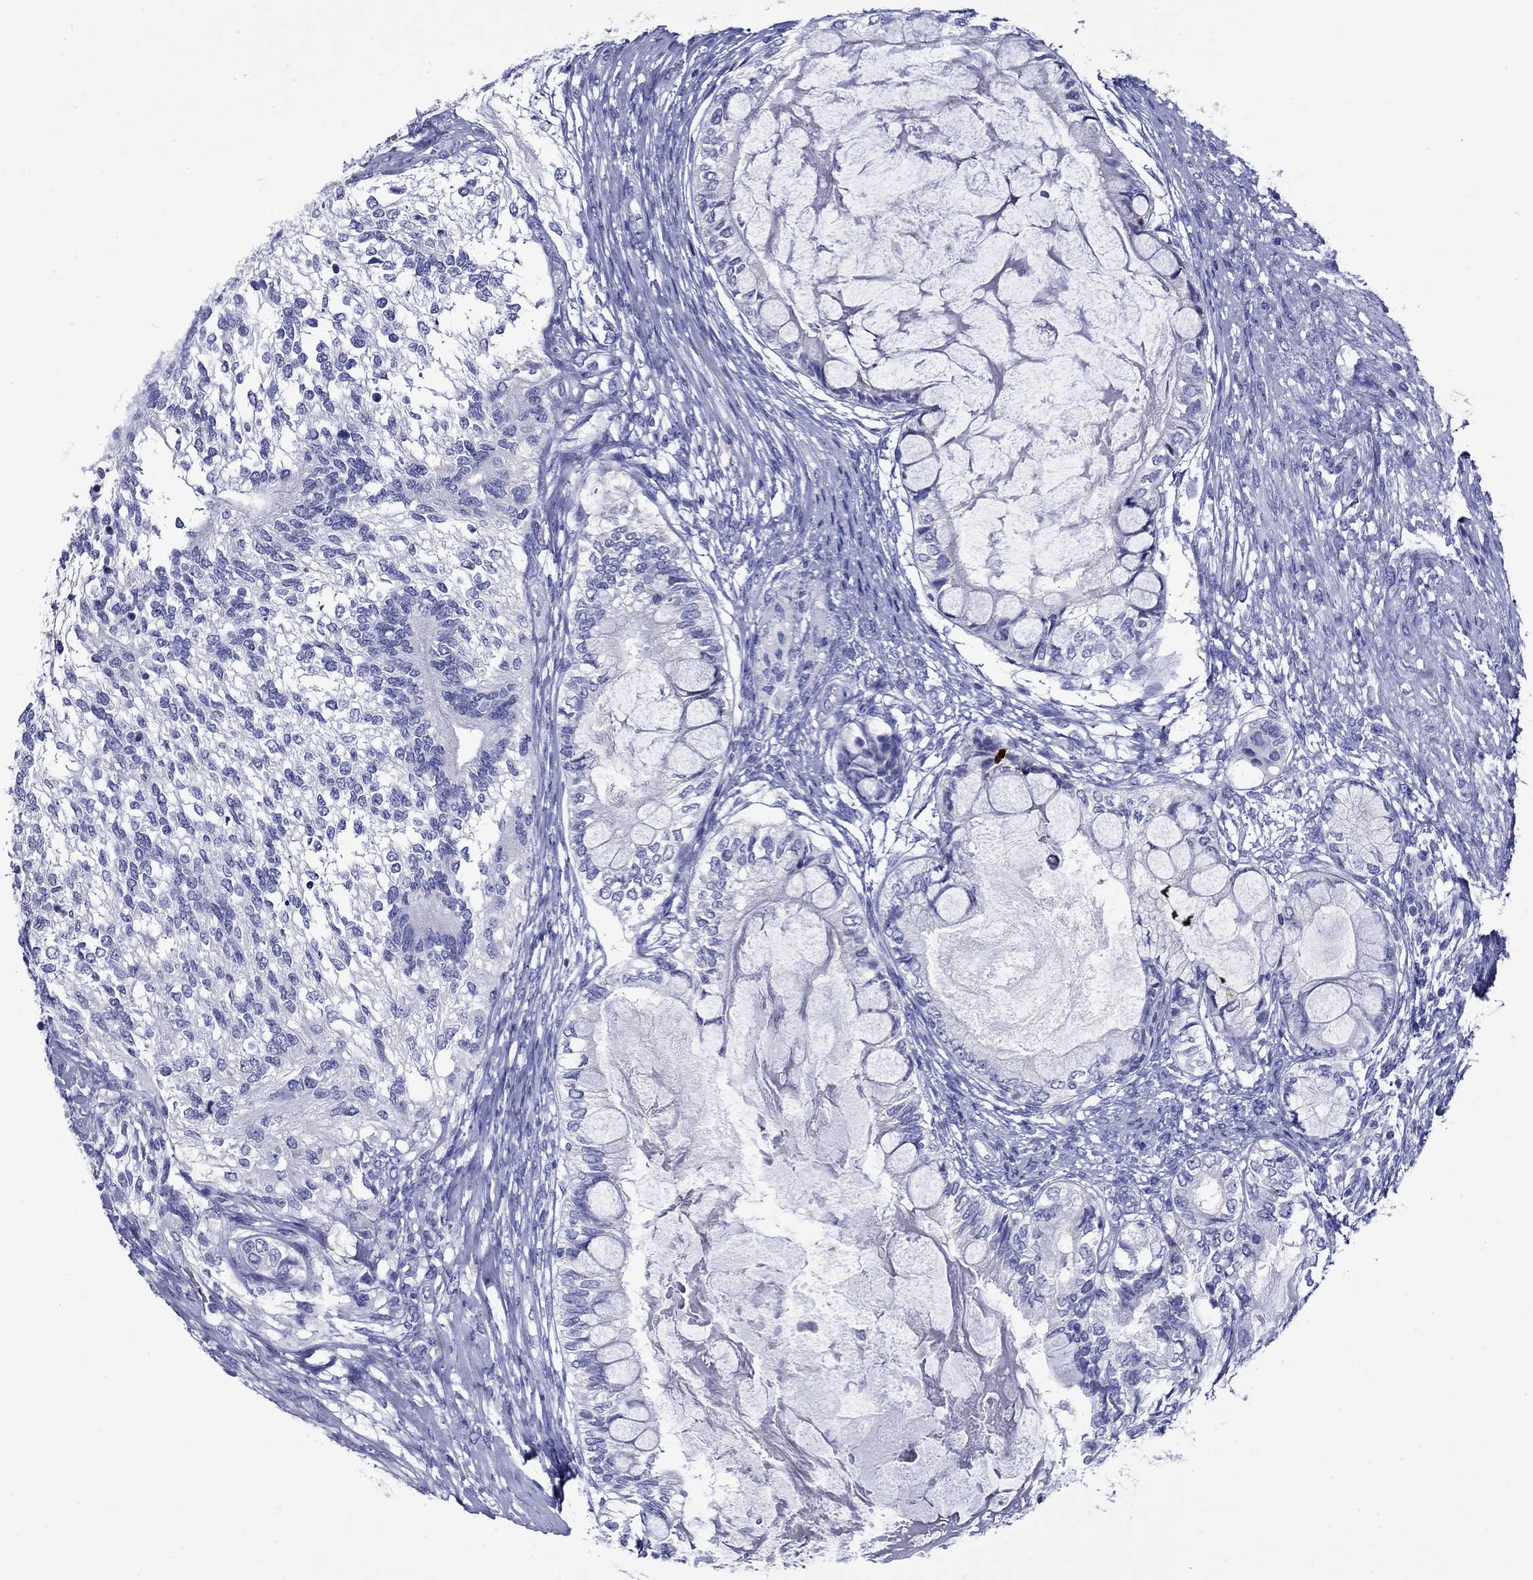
{"staining": {"intensity": "negative", "quantity": "none", "location": "none"}, "tissue": "testis cancer", "cell_type": "Tumor cells", "image_type": "cancer", "snomed": [{"axis": "morphology", "description": "Seminoma, NOS"}, {"axis": "morphology", "description": "Carcinoma, Embryonal, NOS"}, {"axis": "topography", "description": "Testis"}], "caption": "Immunohistochemistry image of neoplastic tissue: human seminoma (testis) stained with DAB (3,3'-diaminobenzidine) reveals no significant protein expression in tumor cells.", "gene": "GIP", "patient": {"sex": "male", "age": 41}}